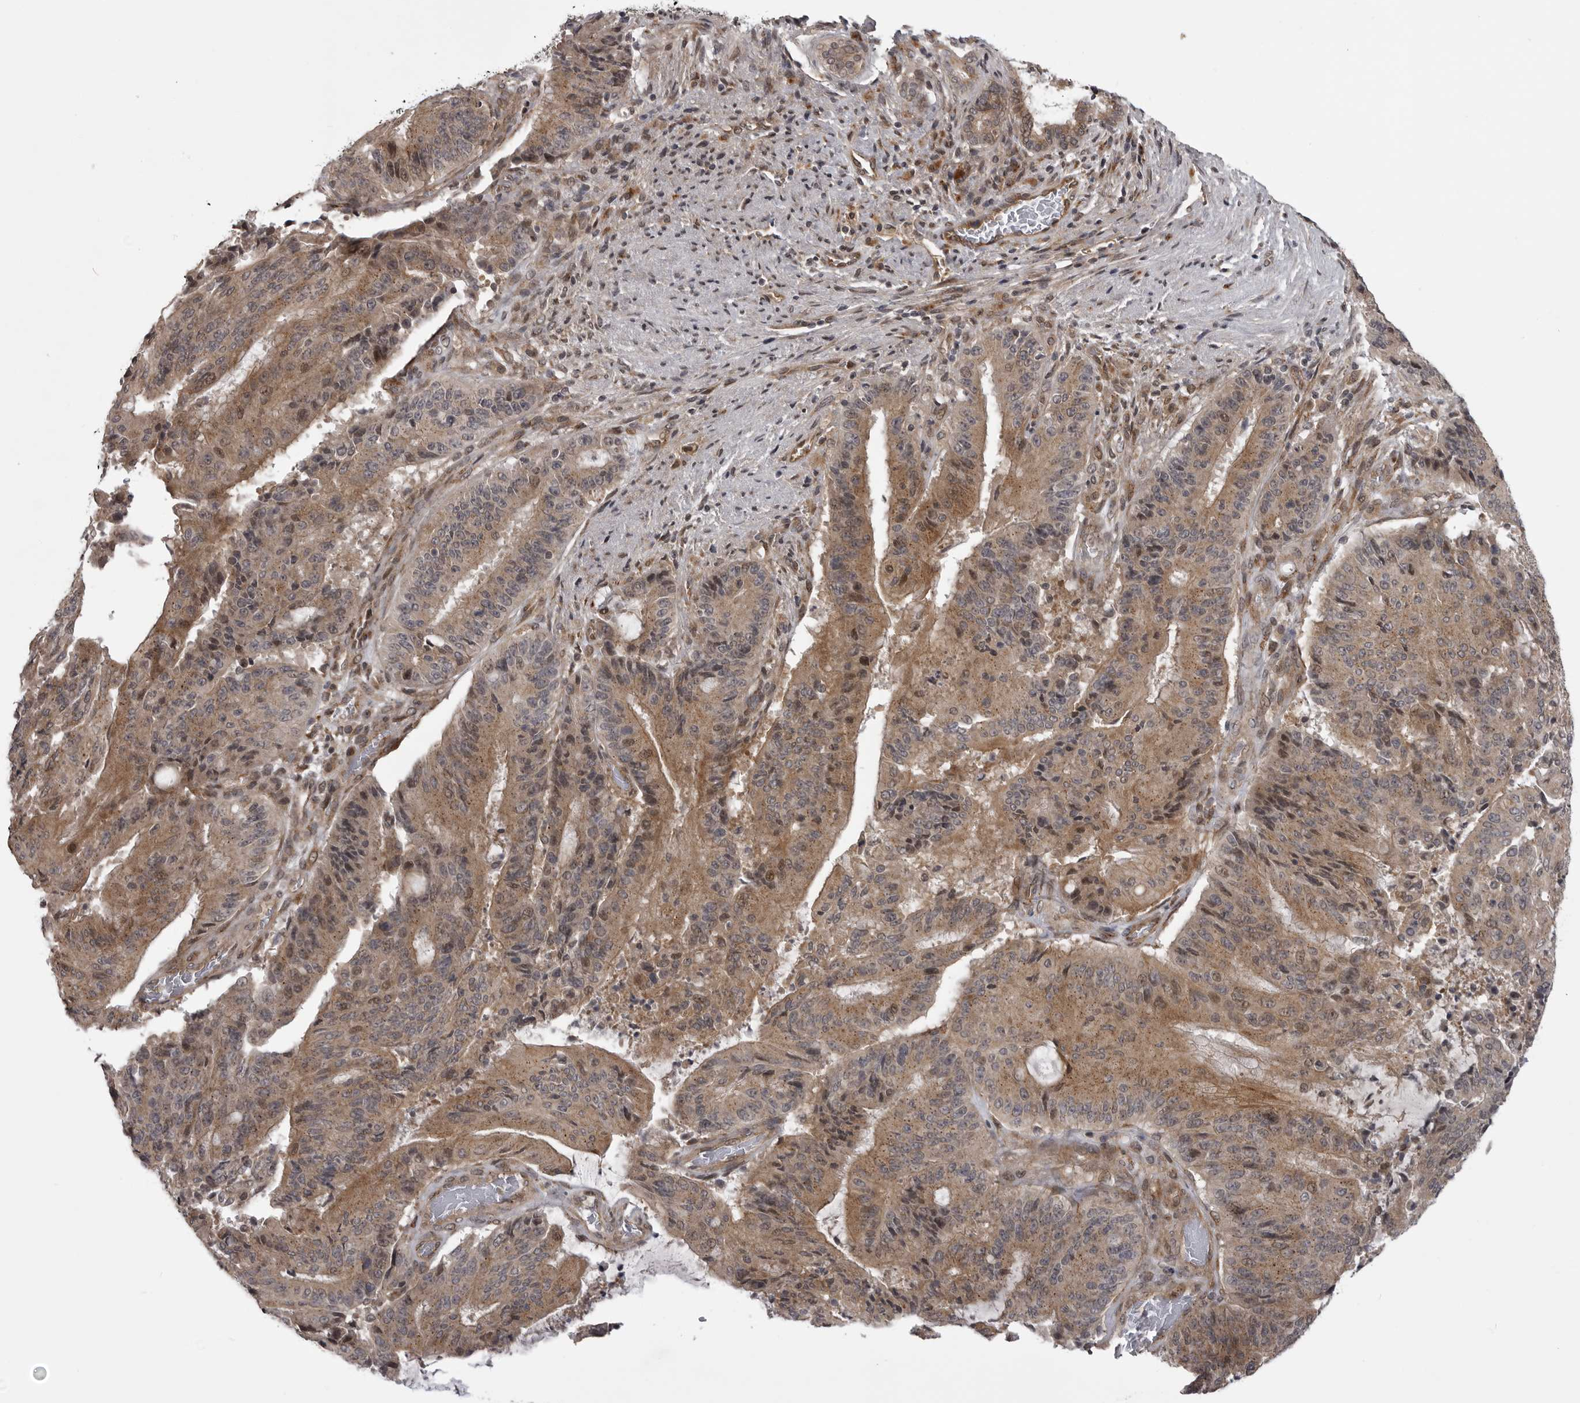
{"staining": {"intensity": "moderate", "quantity": ">75%", "location": "cytoplasmic/membranous,nuclear"}, "tissue": "liver cancer", "cell_type": "Tumor cells", "image_type": "cancer", "snomed": [{"axis": "morphology", "description": "Normal tissue, NOS"}, {"axis": "morphology", "description": "Cholangiocarcinoma"}, {"axis": "topography", "description": "Liver"}, {"axis": "topography", "description": "Peripheral nerve tissue"}], "caption": "Immunohistochemistry image of neoplastic tissue: liver cancer stained using IHC reveals medium levels of moderate protein expression localized specifically in the cytoplasmic/membranous and nuclear of tumor cells, appearing as a cytoplasmic/membranous and nuclear brown color.", "gene": "SNX16", "patient": {"sex": "female", "age": 73}}